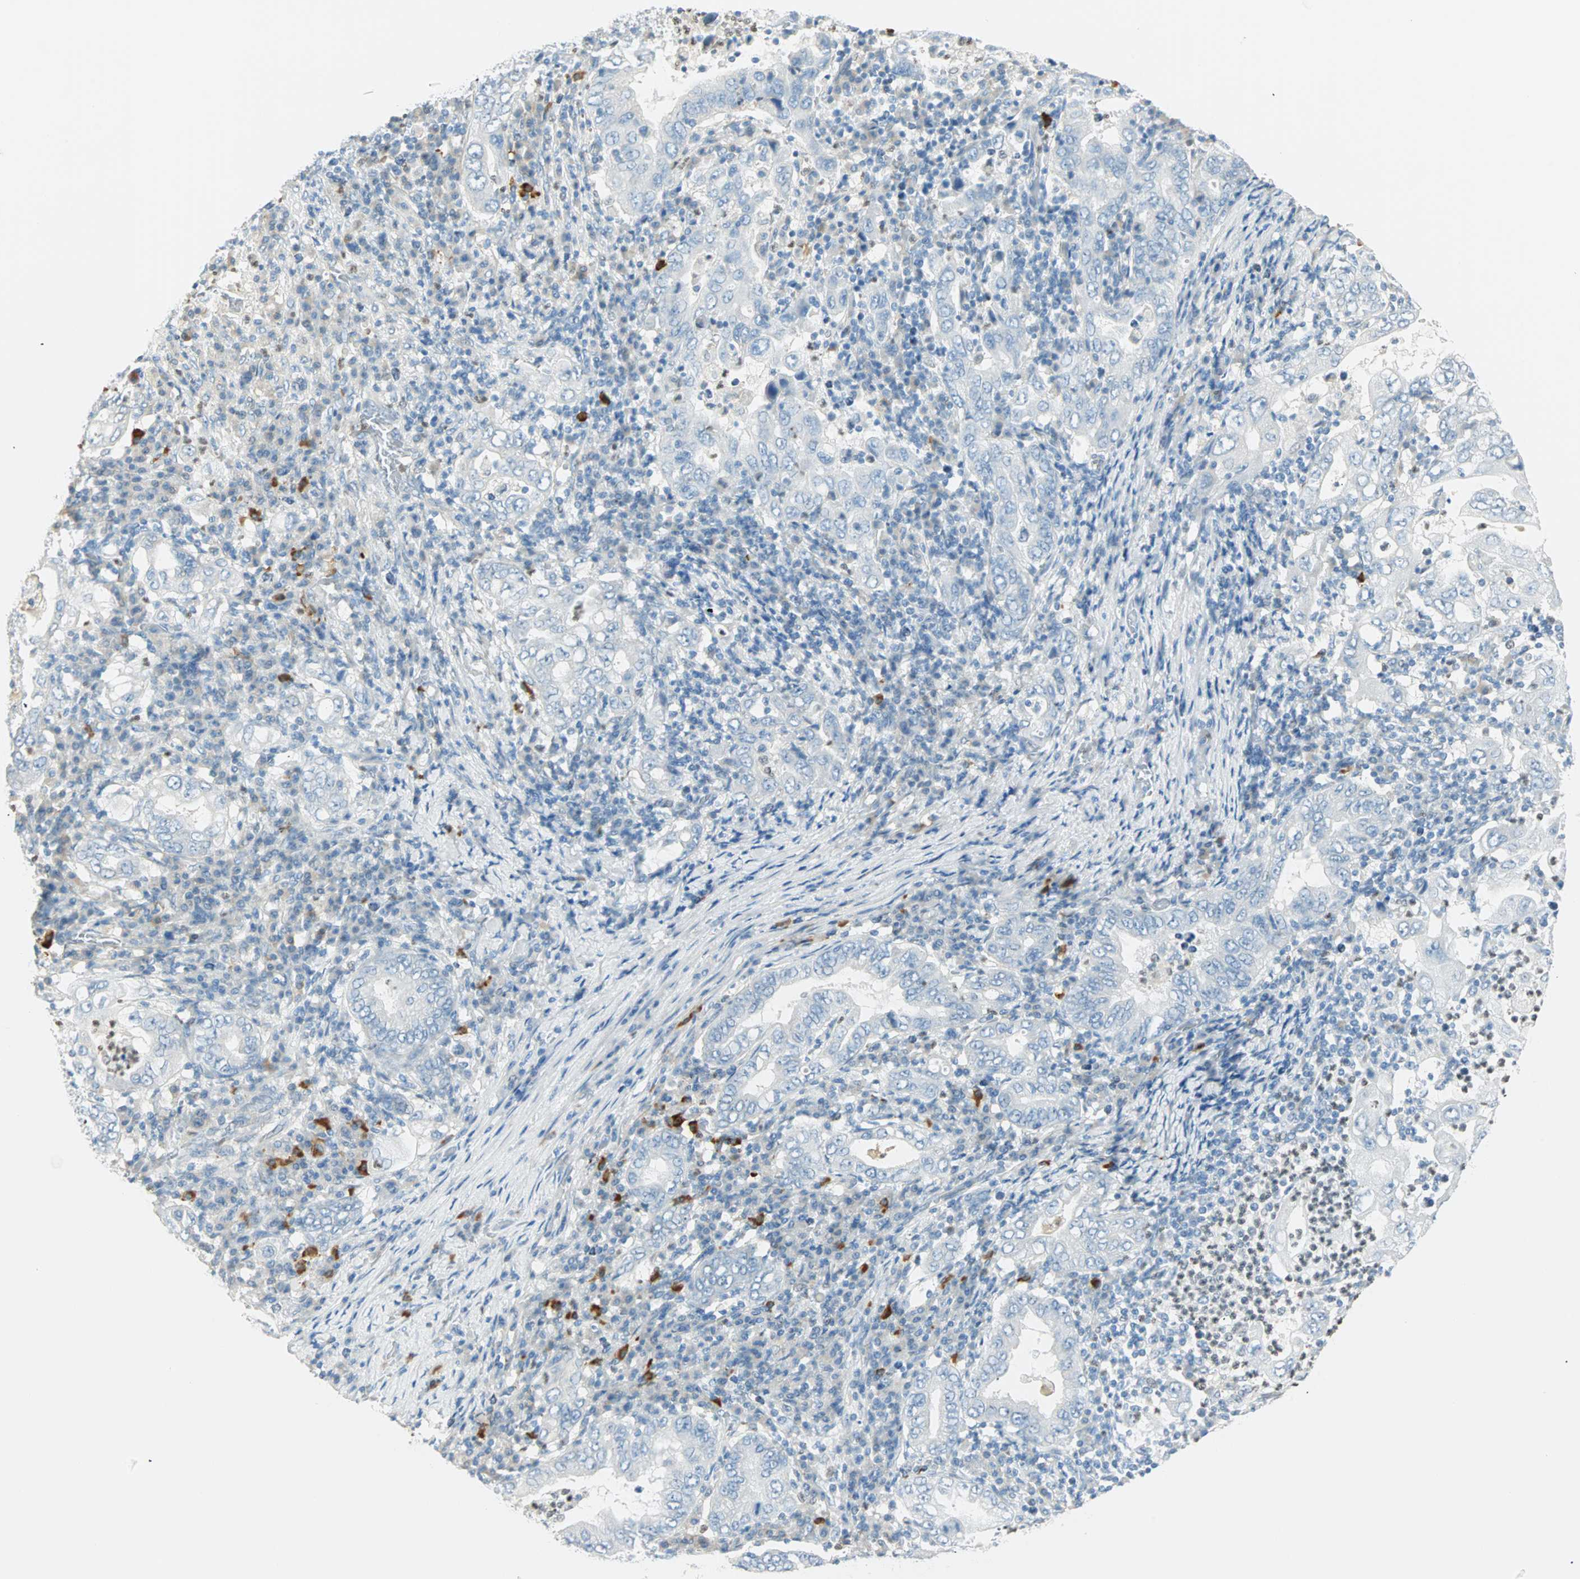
{"staining": {"intensity": "negative", "quantity": "none", "location": "none"}, "tissue": "stomach cancer", "cell_type": "Tumor cells", "image_type": "cancer", "snomed": [{"axis": "morphology", "description": "Normal tissue, NOS"}, {"axis": "morphology", "description": "Adenocarcinoma, NOS"}, {"axis": "topography", "description": "Esophagus"}, {"axis": "topography", "description": "Stomach, upper"}, {"axis": "topography", "description": "Peripheral nerve tissue"}], "caption": "IHC of adenocarcinoma (stomach) displays no expression in tumor cells. (IHC, brightfield microscopy, high magnification).", "gene": "MLLT10", "patient": {"sex": "male", "age": 62}}